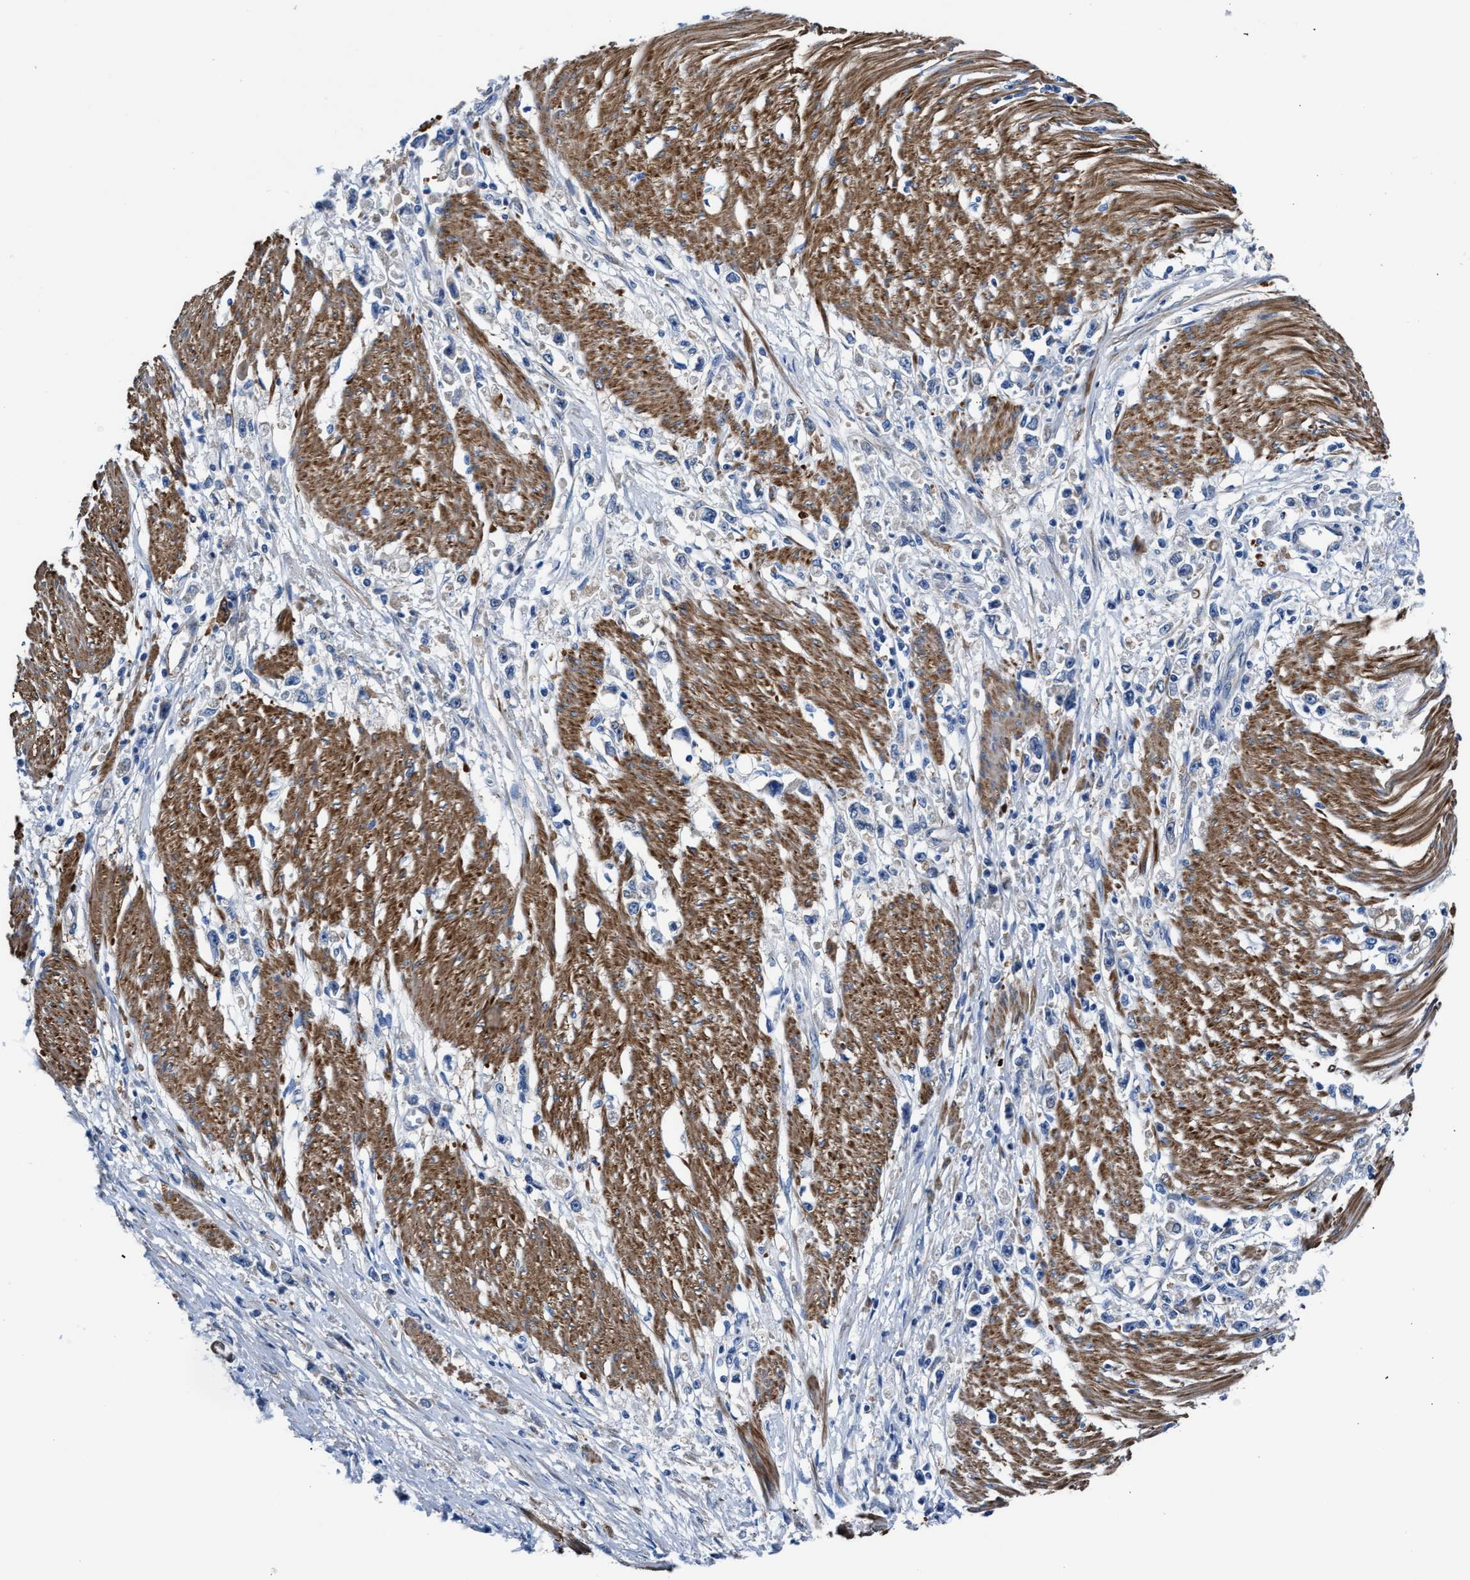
{"staining": {"intensity": "weak", "quantity": "<25%", "location": "cytoplasmic/membranous"}, "tissue": "stomach cancer", "cell_type": "Tumor cells", "image_type": "cancer", "snomed": [{"axis": "morphology", "description": "Adenocarcinoma, NOS"}, {"axis": "topography", "description": "Stomach"}], "caption": "This is an immunohistochemistry (IHC) image of stomach cancer. There is no positivity in tumor cells.", "gene": "PARG", "patient": {"sex": "female", "age": 59}}